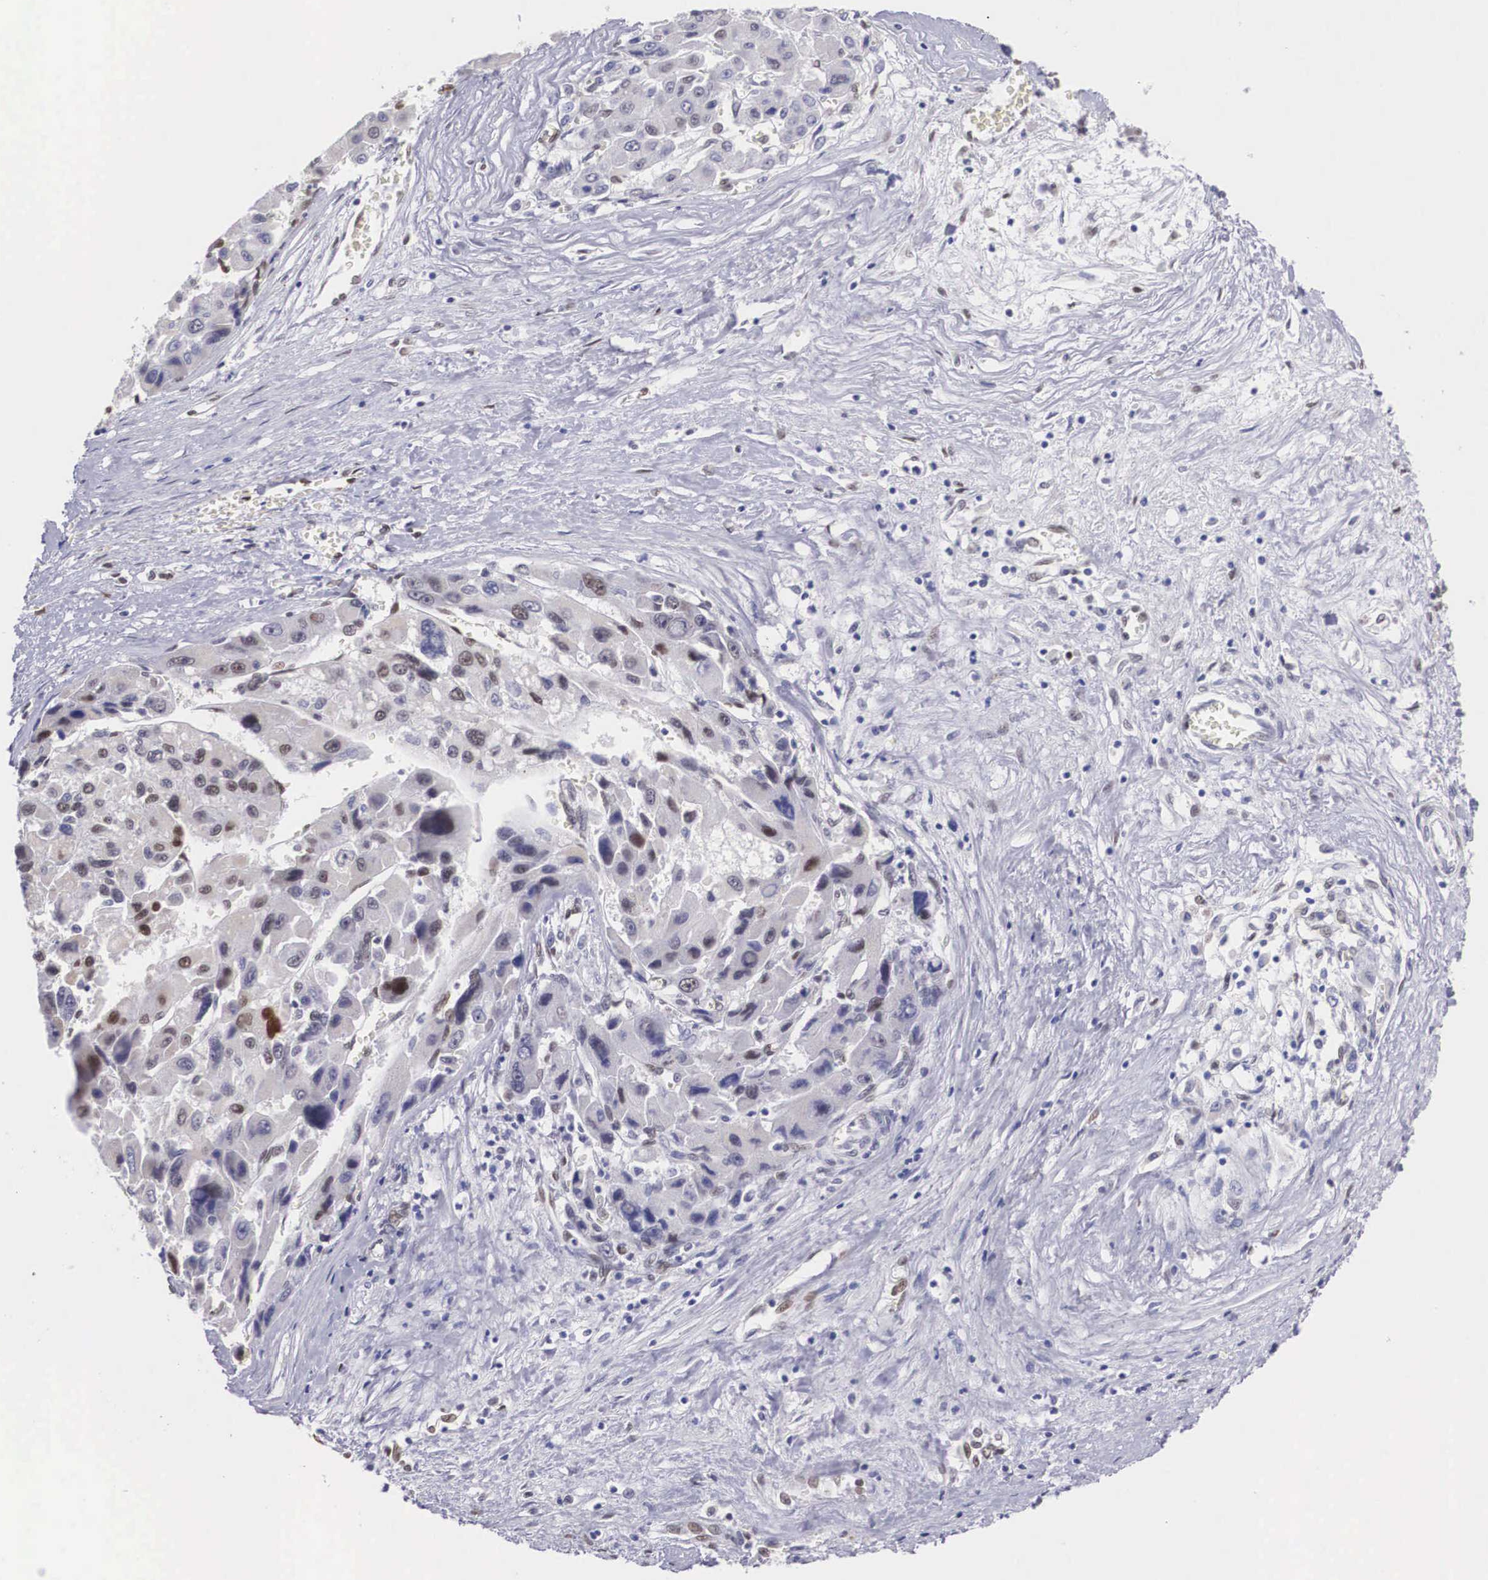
{"staining": {"intensity": "moderate", "quantity": "<25%", "location": "nuclear"}, "tissue": "liver cancer", "cell_type": "Tumor cells", "image_type": "cancer", "snomed": [{"axis": "morphology", "description": "Carcinoma, Hepatocellular, NOS"}, {"axis": "topography", "description": "Liver"}], "caption": "IHC (DAB) staining of human liver cancer demonstrates moderate nuclear protein expression in approximately <25% of tumor cells.", "gene": "HMGN5", "patient": {"sex": "male", "age": 64}}